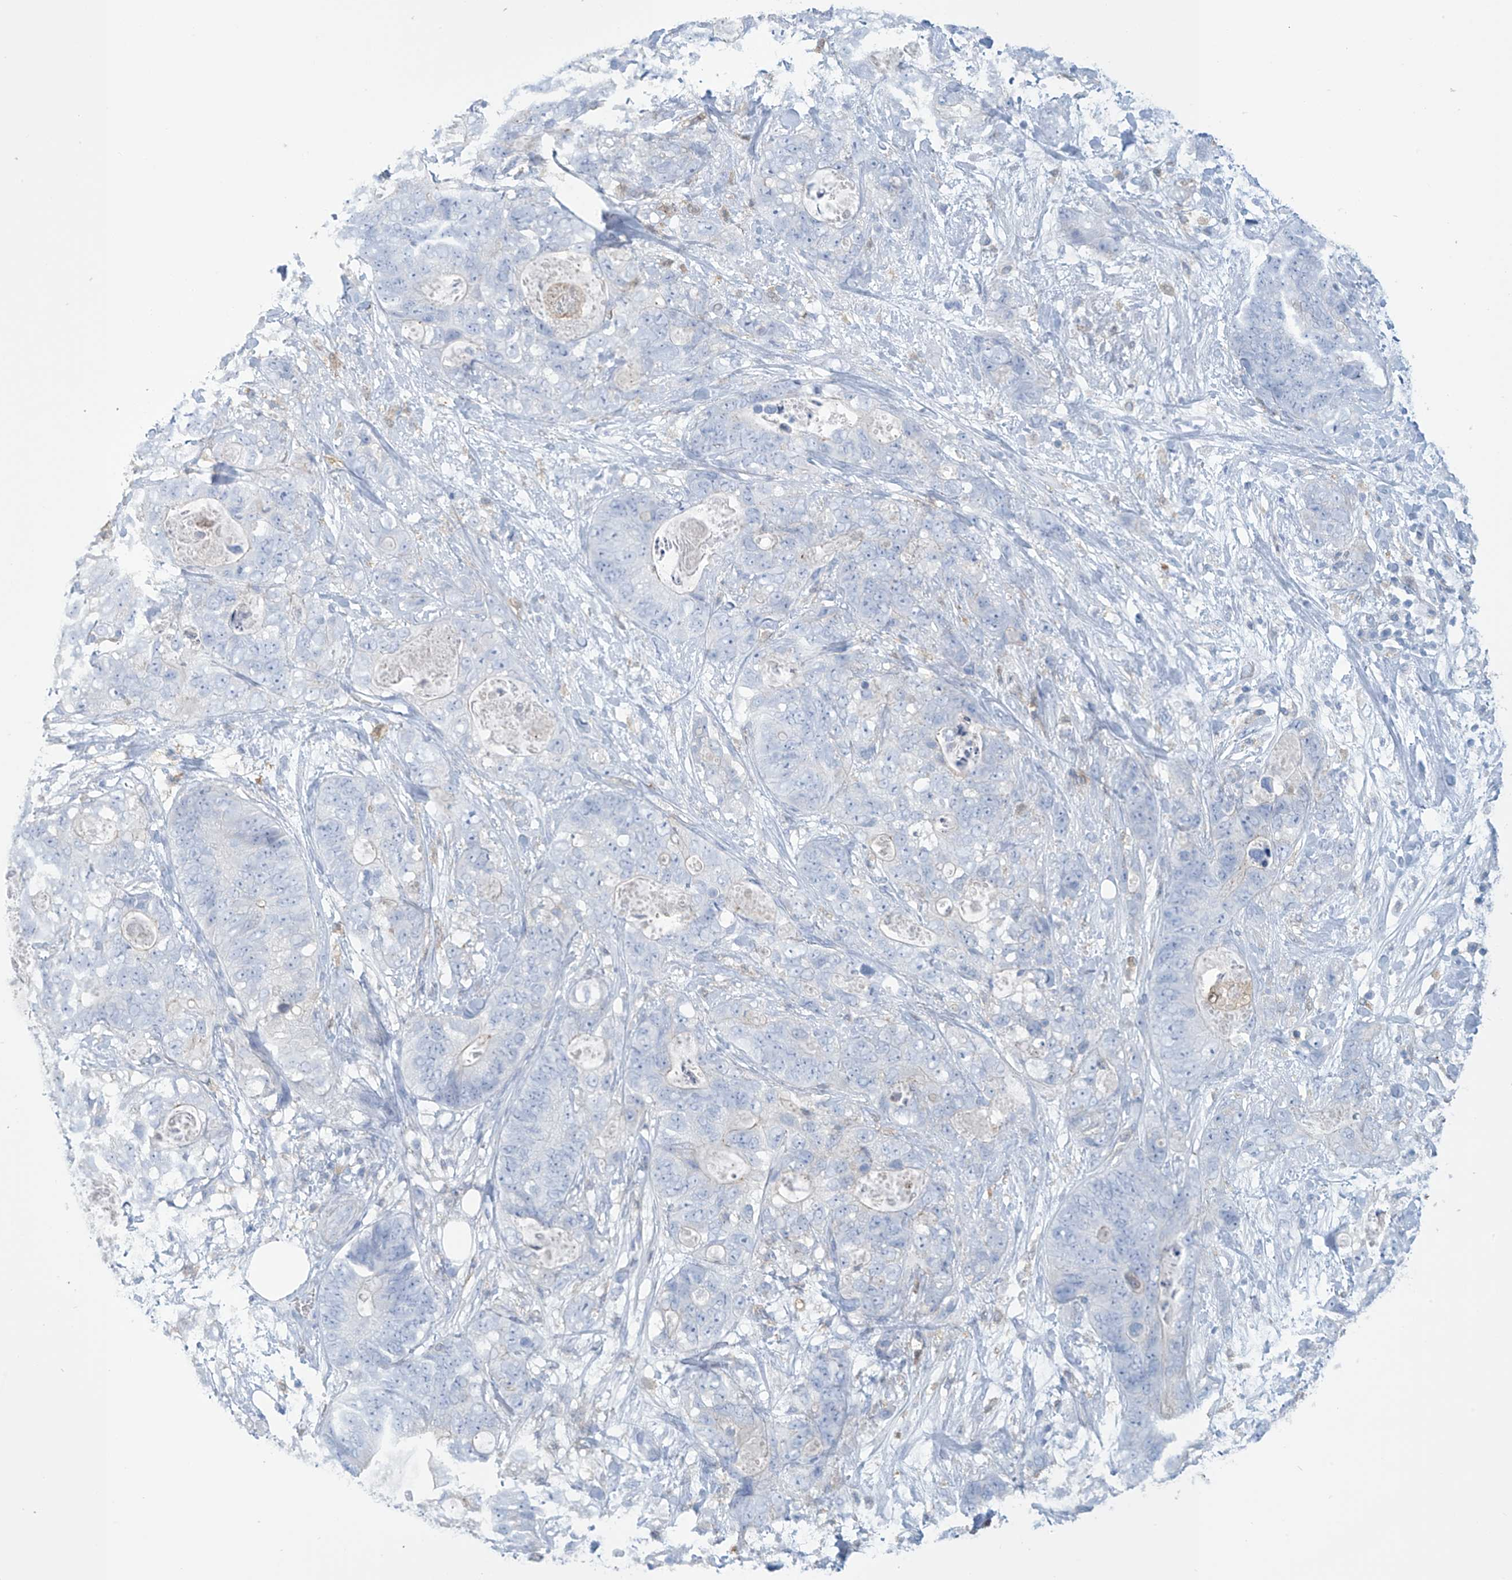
{"staining": {"intensity": "negative", "quantity": "none", "location": "none"}, "tissue": "stomach cancer", "cell_type": "Tumor cells", "image_type": "cancer", "snomed": [{"axis": "morphology", "description": "Normal tissue, NOS"}, {"axis": "morphology", "description": "Adenocarcinoma, NOS"}, {"axis": "topography", "description": "Stomach"}], "caption": "Tumor cells show no significant staining in stomach cancer.", "gene": "TRMT2B", "patient": {"sex": "female", "age": 89}}